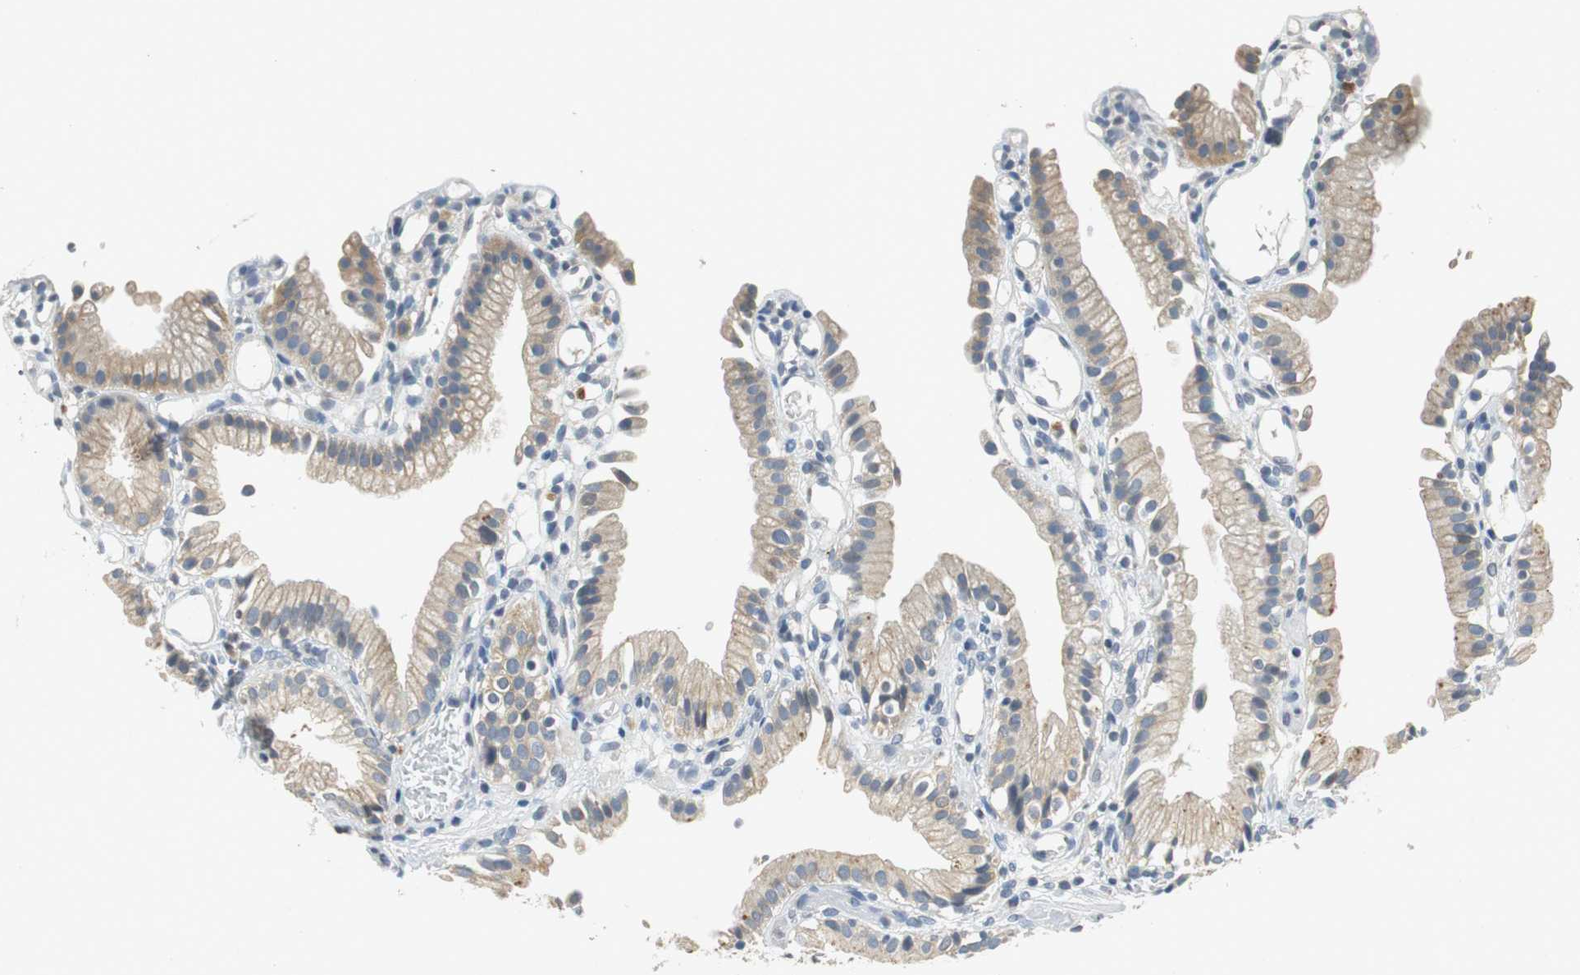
{"staining": {"intensity": "weak", "quantity": ">75%", "location": "cytoplasmic/membranous"}, "tissue": "gallbladder", "cell_type": "Glandular cells", "image_type": "normal", "snomed": [{"axis": "morphology", "description": "Normal tissue, NOS"}, {"axis": "topography", "description": "Gallbladder"}], "caption": "A photomicrograph showing weak cytoplasmic/membranous positivity in approximately >75% of glandular cells in normal gallbladder, as visualized by brown immunohistochemical staining.", "gene": "GLCCI1", "patient": {"sex": "male", "age": 65}}